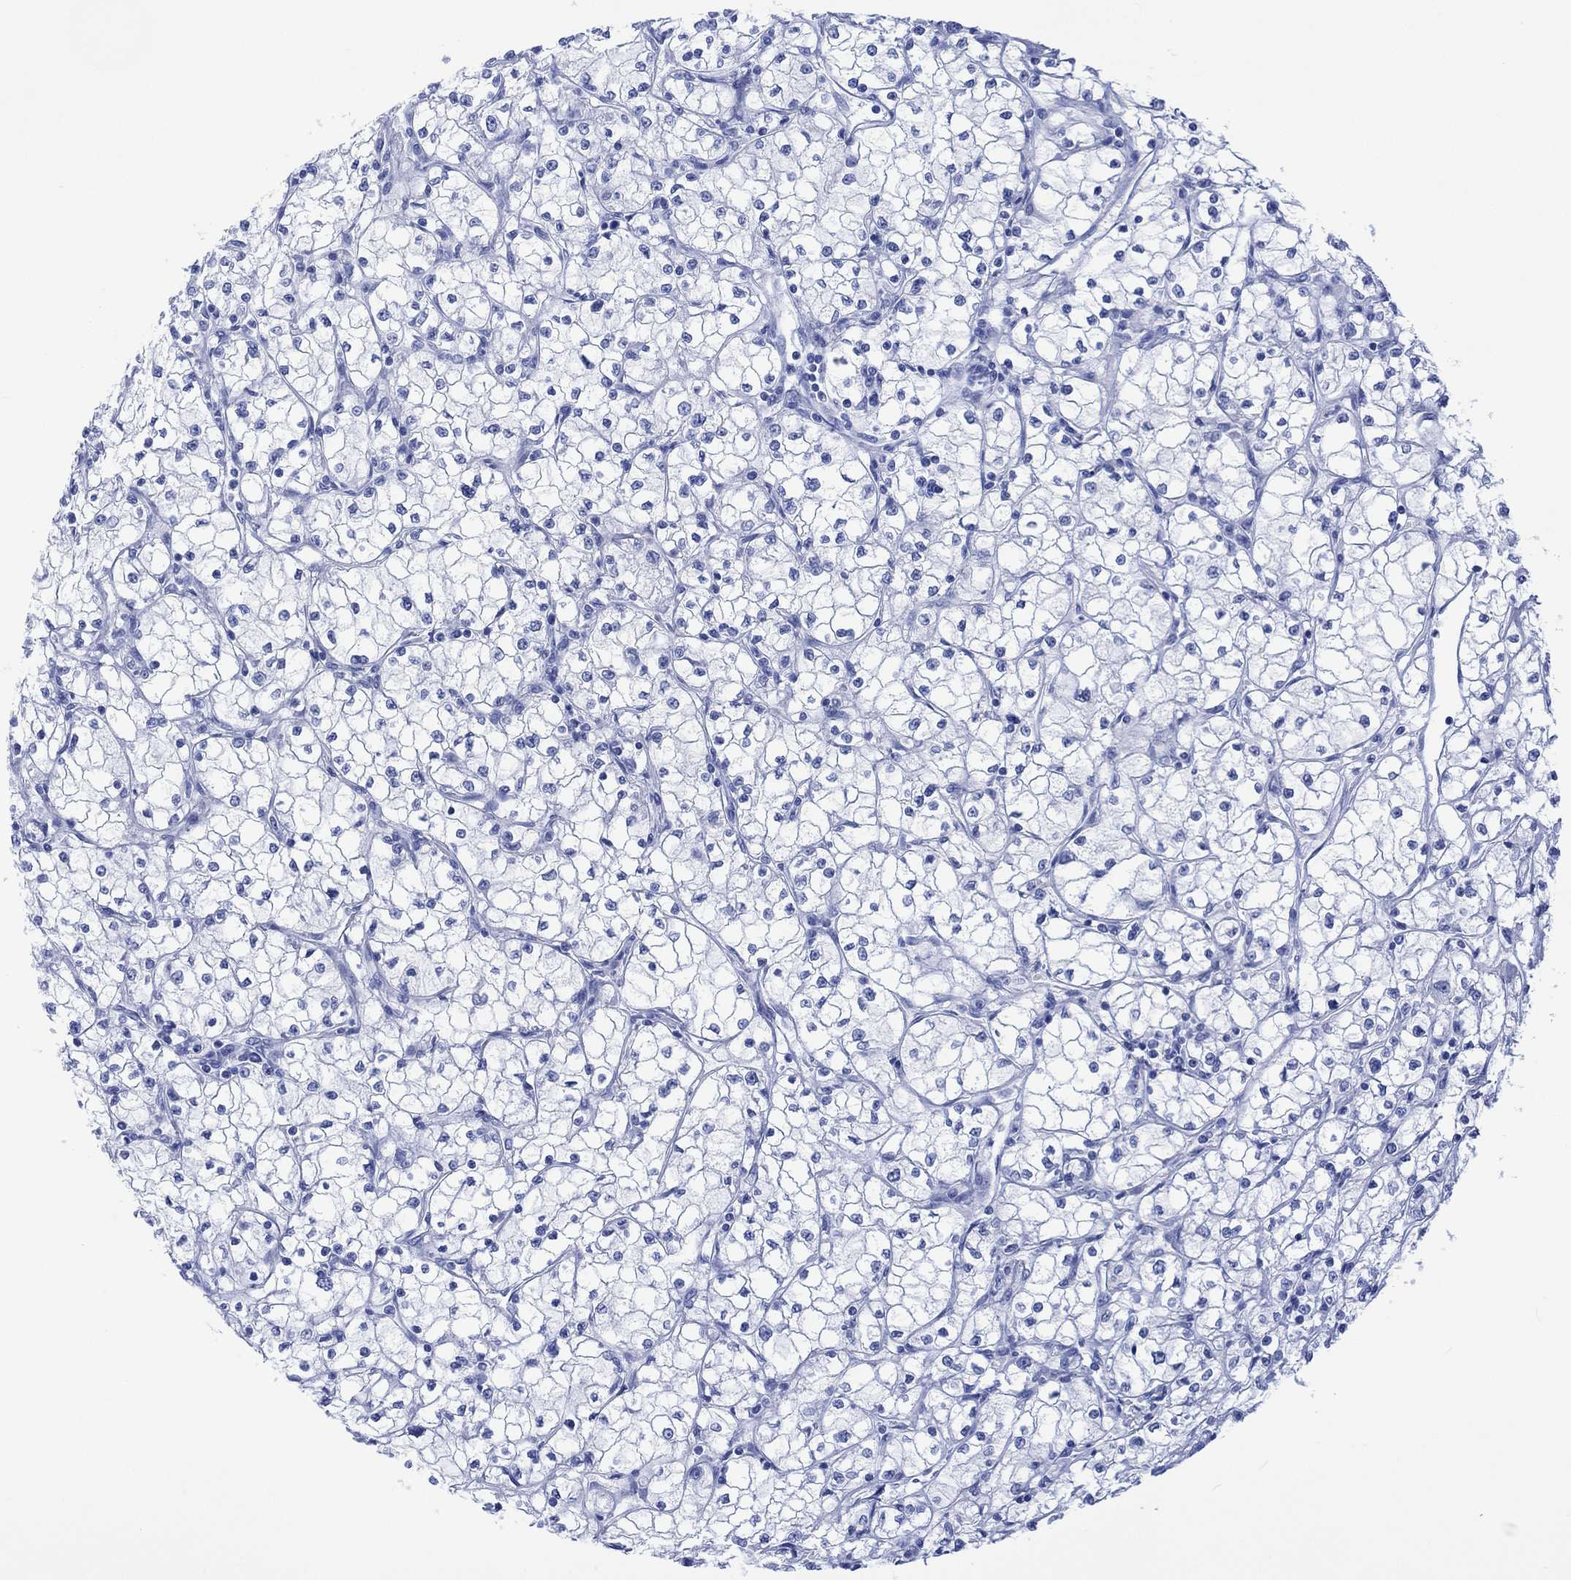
{"staining": {"intensity": "negative", "quantity": "none", "location": "none"}, "tissue": "renal cancer", "cell_type": "Tumor cells", "image_type": "cancer", "snomed": [{"axis": "morphology", "description": "Adenocarcinoma, NOS"}, {"axis": "topography", "description": "Kidney"}], "caption": "IHC of human renal adenocarcinoma displays no positivity in tumor cells. Nuclei are stained in blue.", "gene": "CELF4", "patient": {"sex": "male", "age": 67}}